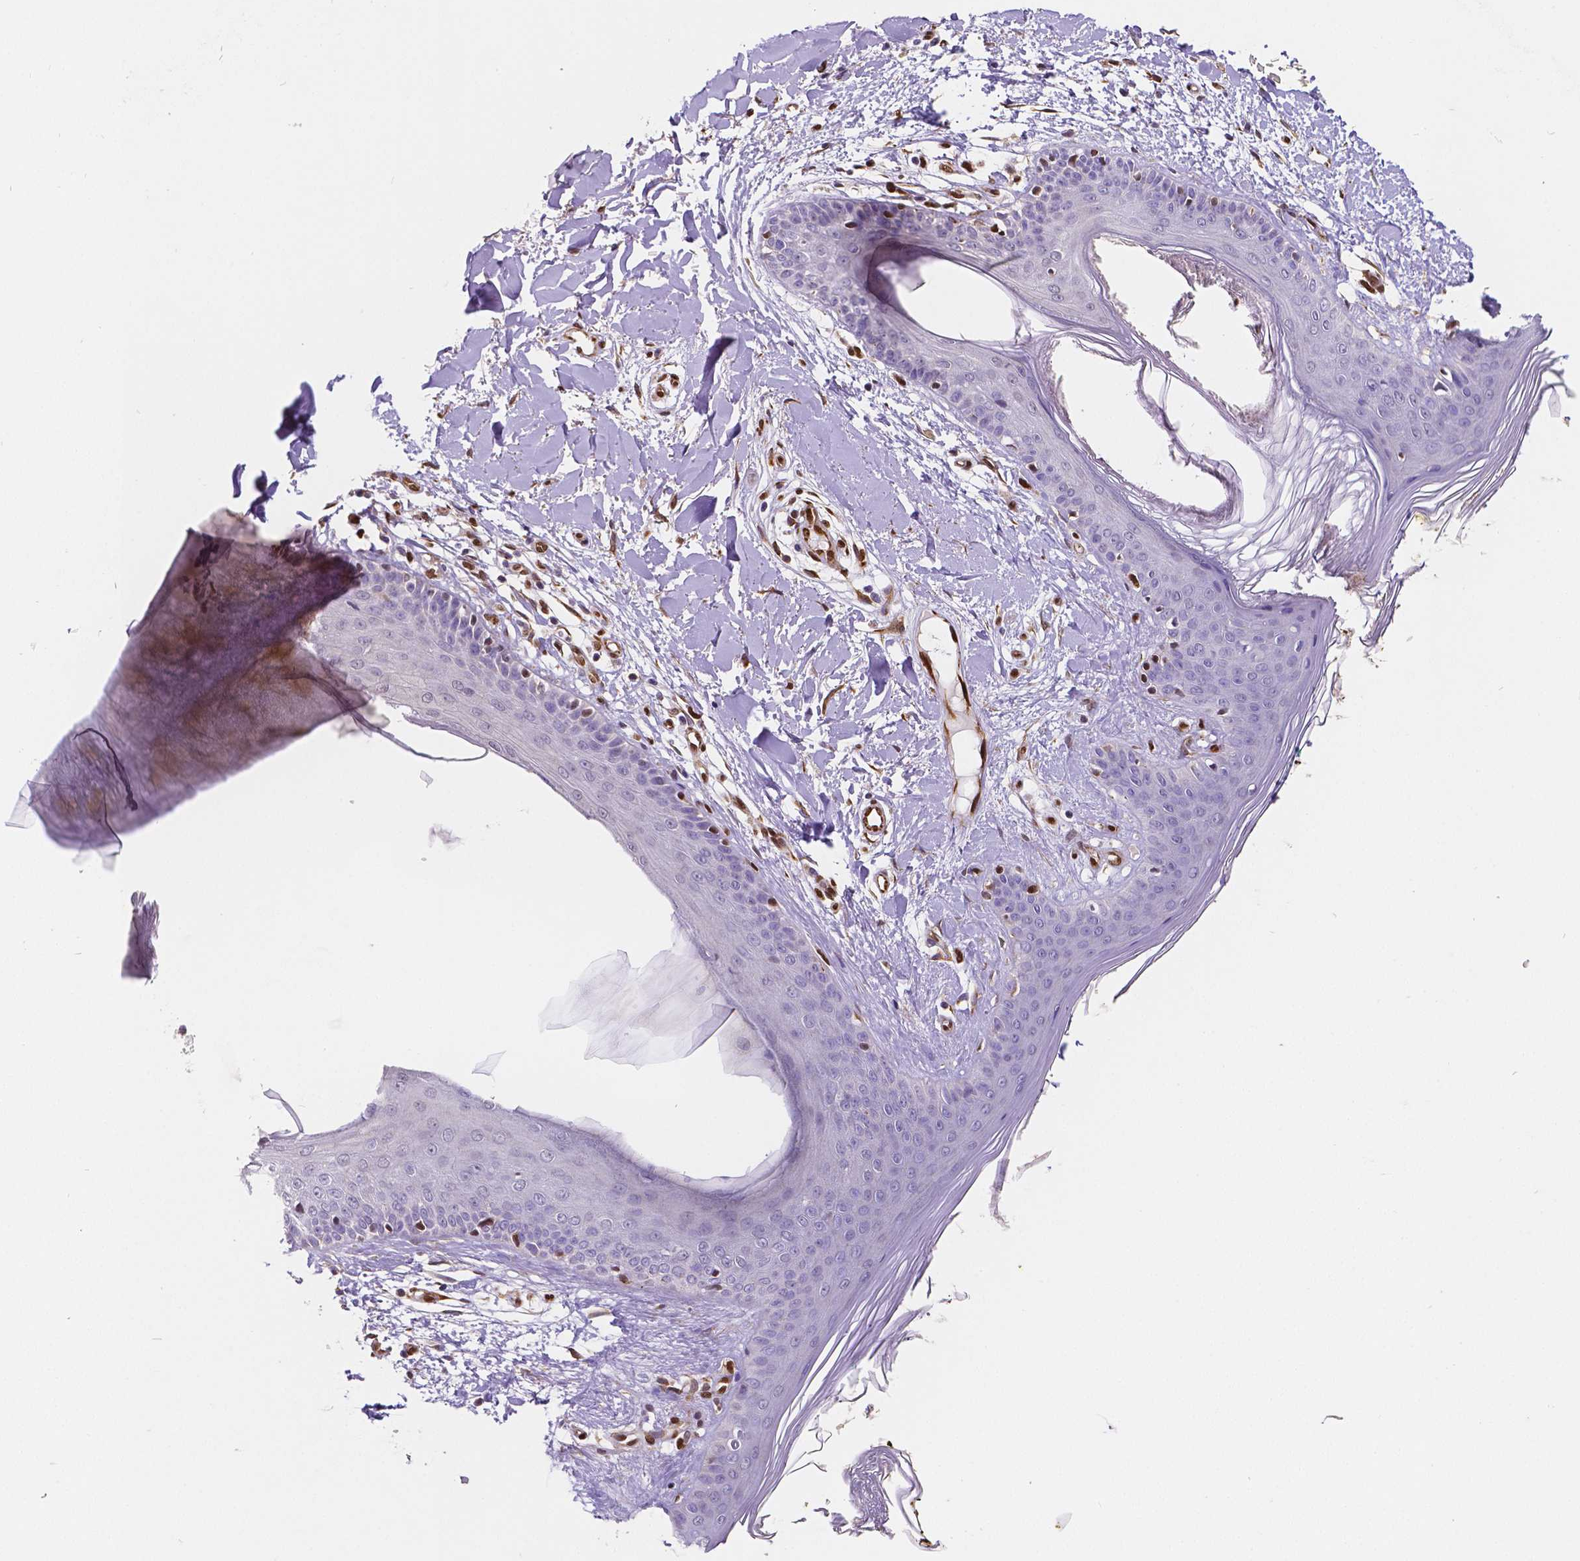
{"staining": {"intensity": "negative", "quantity": "none", "location": "none"}, "tissue": "skin", "cell_type": "Fibroblasts", "image_type": "normal", "snomed": [{"axis": "morphology", "description": "Normal tissue, NOS"}, {"axis": "topography", "description": "Skin"}], "caption": "An immunohistochemistry micrograph of unremarkable skin is shown. There is no staining in fibroblasts of skin.", "gene": "MEF2C", "patient": {"sex": "female", "age": 34}}